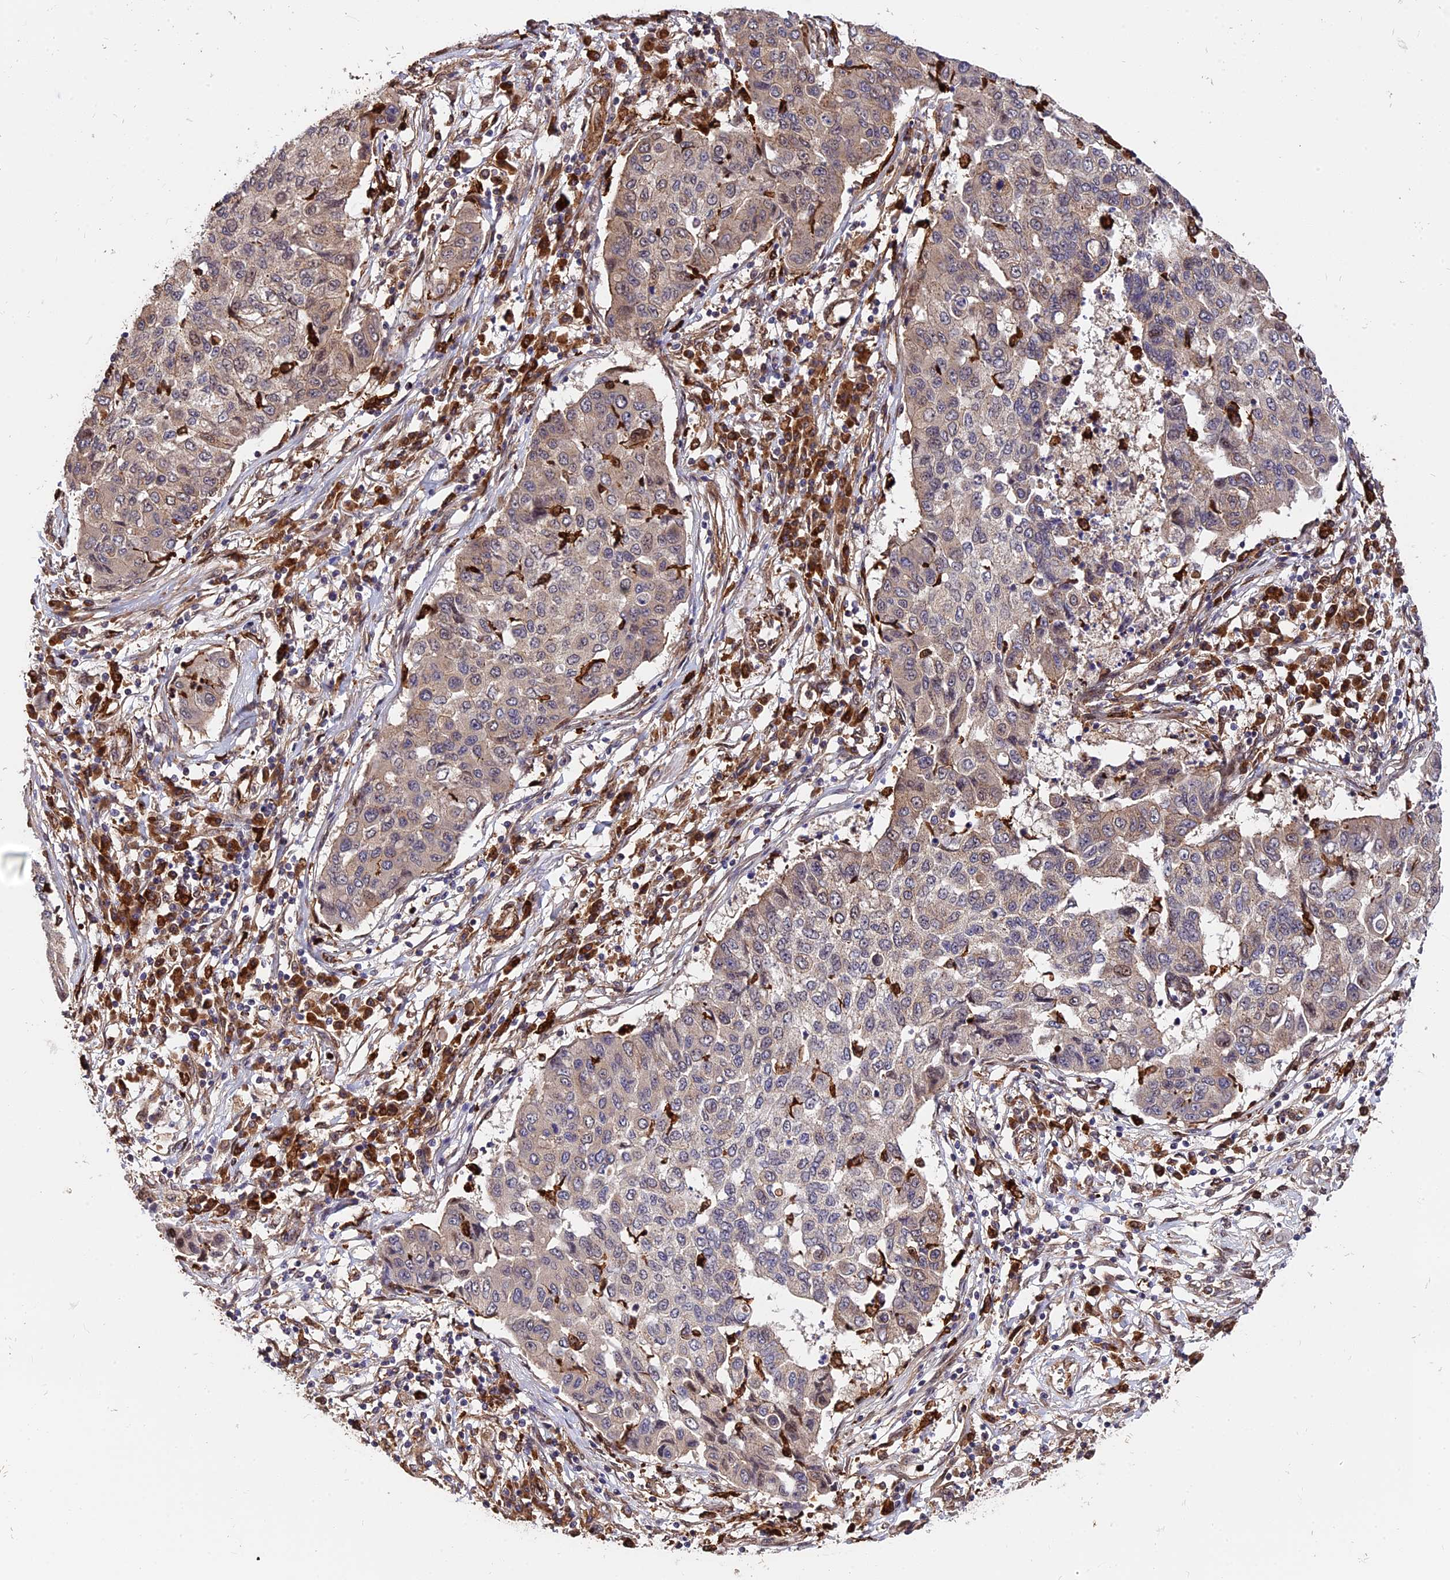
{"staining": {"intensity": "weak", "quantity": "<25%", "location": "cytoplasmic/membranous"}, "tissue": "lung cancer", "cell_type": "Tumor cells", "image_type": "cancer", "snomed": [{"axis": "morphology", "description": "Squamous cell carcinoma, NOS"}, {"axis": "topography", "description": "Lung"}], "caption": "High power microscopy photomicrograph of an immunohistochemistry micrograph of lung squamous cell carcinoma, revealing no significant staining in tumor cells. The staining is performed using DAB brown chromogen with nuclei counter-stained in using hematoxylin.", "gene": "HERPUD1", "patient": {"sex": "male", "age": 74}}